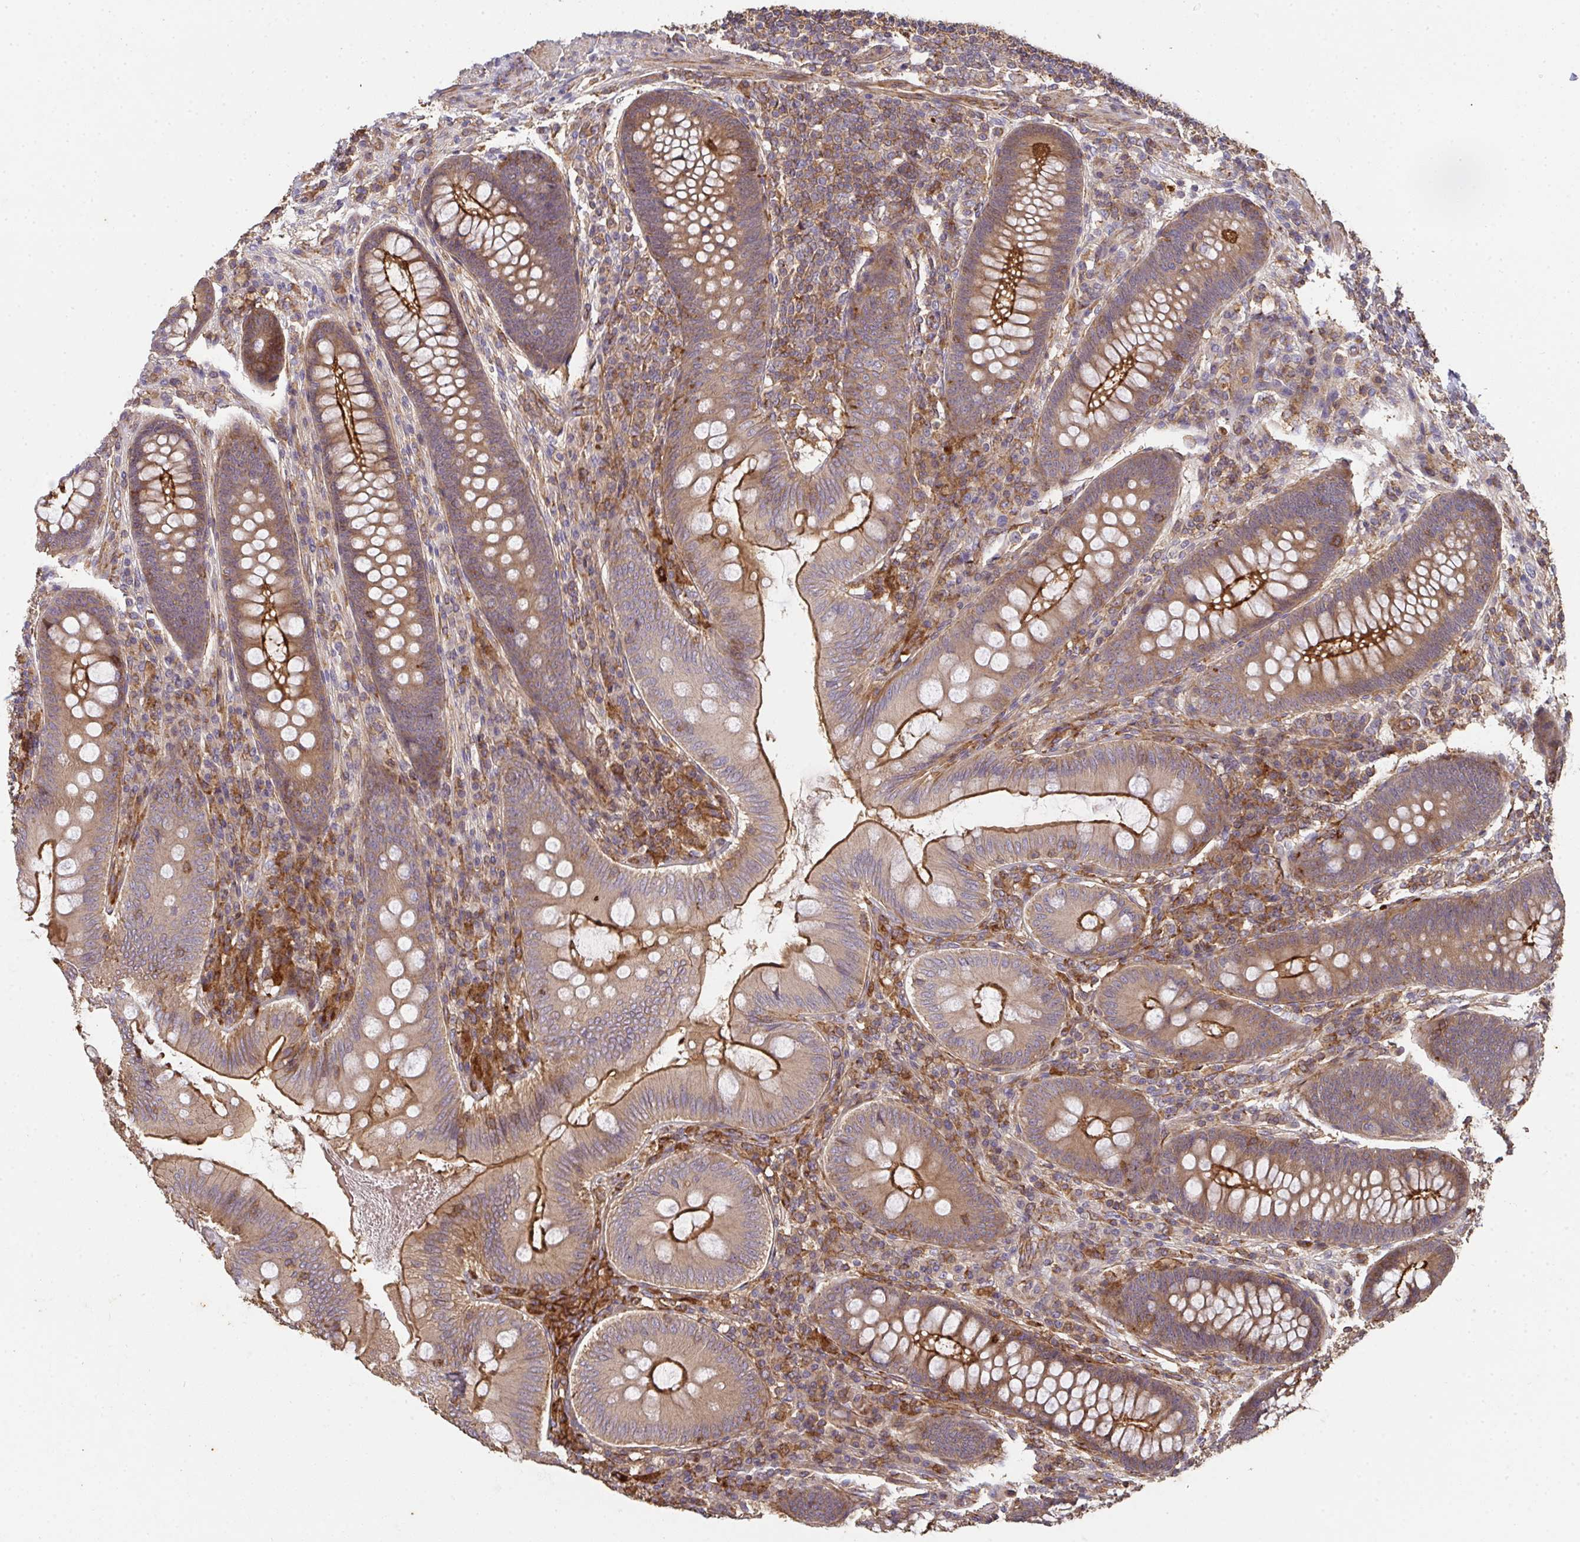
{"staining": {"intensity": "strong", "quantity": "25%-75%", "location": "cytoplasmic/membranous"}, "tissue": "appendix", "cell_type": "Glandular cells", "image_type": "normal", "snomed": [{"axis": "morphology", "description": "Normal tissue, NOS"}, {"axis": "topography", "description": "Appendix"}], "caption": "DAB (3,3'-diaminobenzidine) immunohistochemical staining of normal human appendix reveals strong cytoplasmic/membranous protein positivity in about 25%-75% of glandular cells.", "gene": "TNMD", "patient": {"sex": "male", "age": 71}}